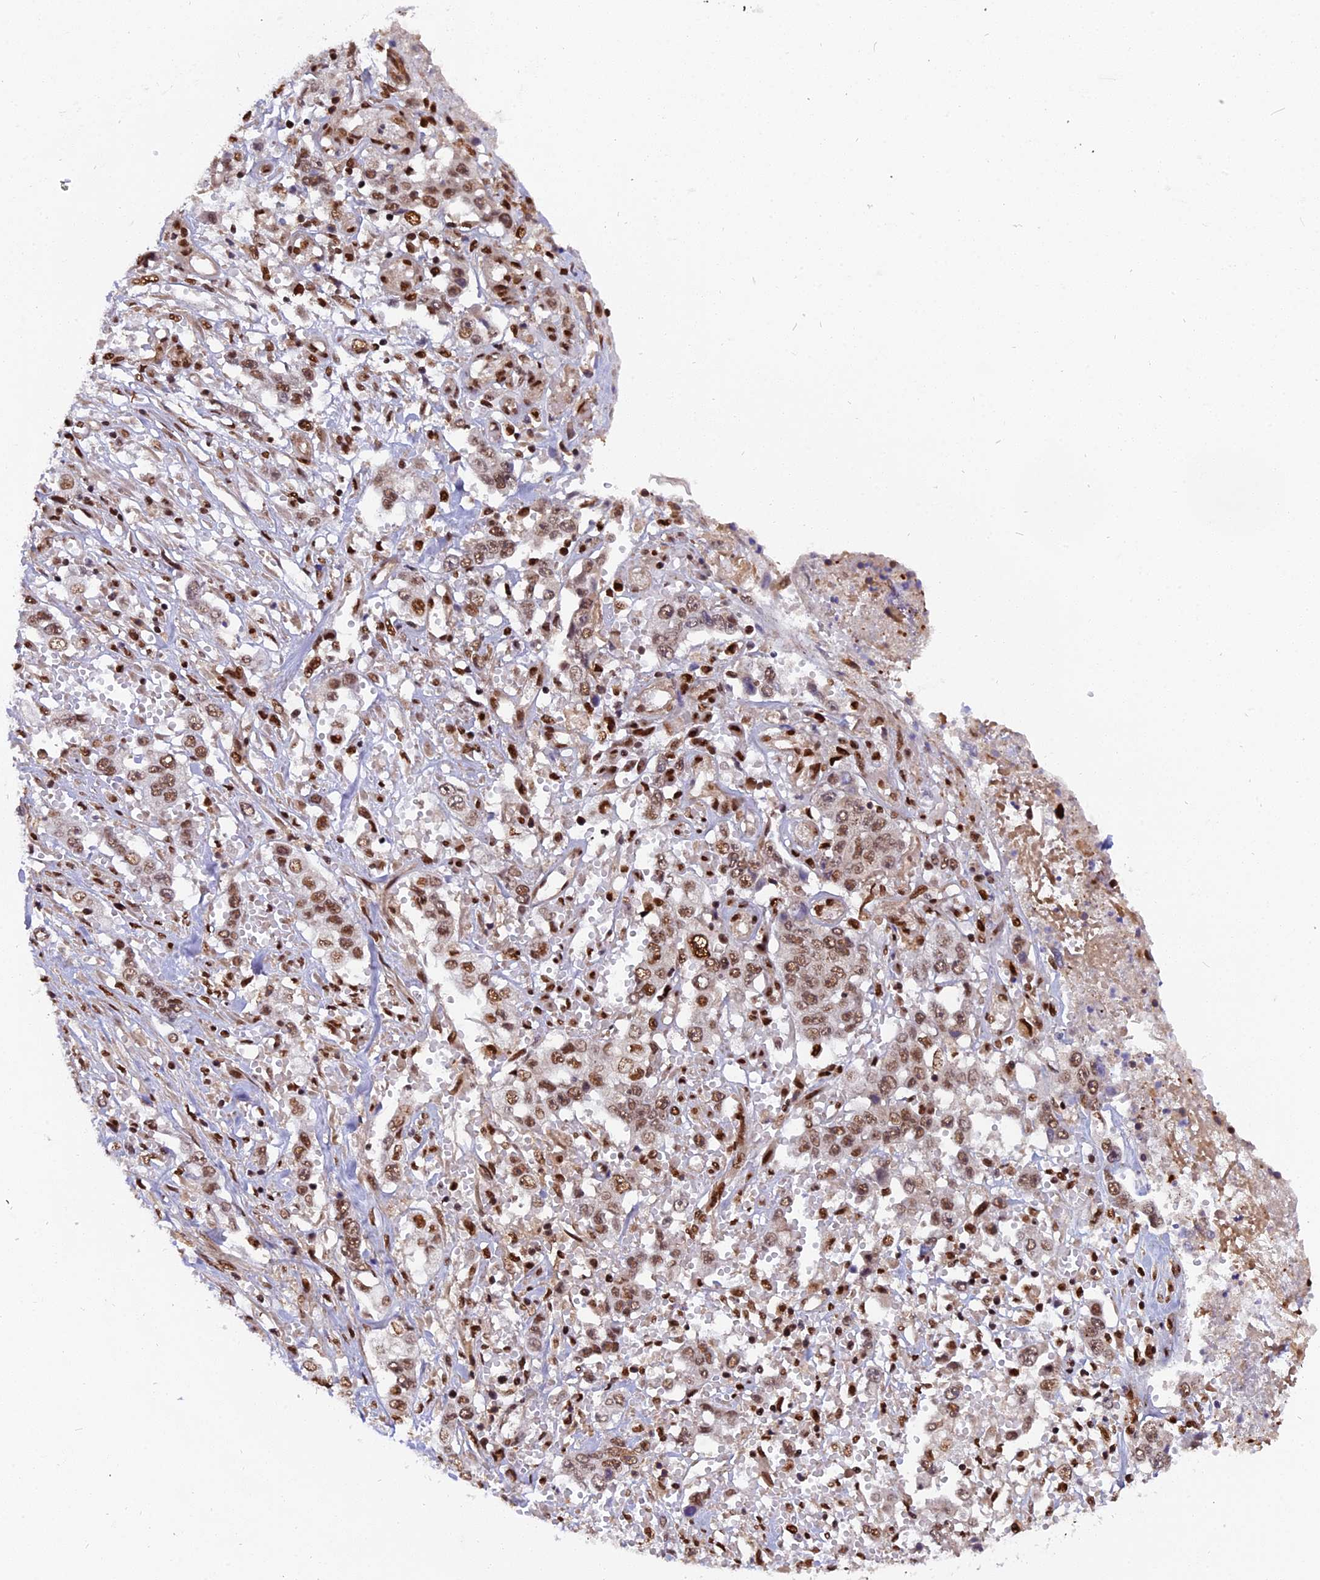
{"staining": {"intensity": "moderate", "quantity": ">75%", "location": "nuclear"}, "tissue": "stomach cancer", "cell_type": "Tumor cells", "image_type": "cancer", "snomed": [{"axis": "morphology", "description": "Adenocarcinoma, NOS"}, {"axis": "topography", "description": "Stomach, upper"}], "caption": "Protein staining demonstrates moderate nuclear staining in approximately >75% of tumor cells in stomach adenocarcinoma. Nuclei are stained in blue.", "gene": "RAMAC", "patient": {"sex": "male", "age": 62}}